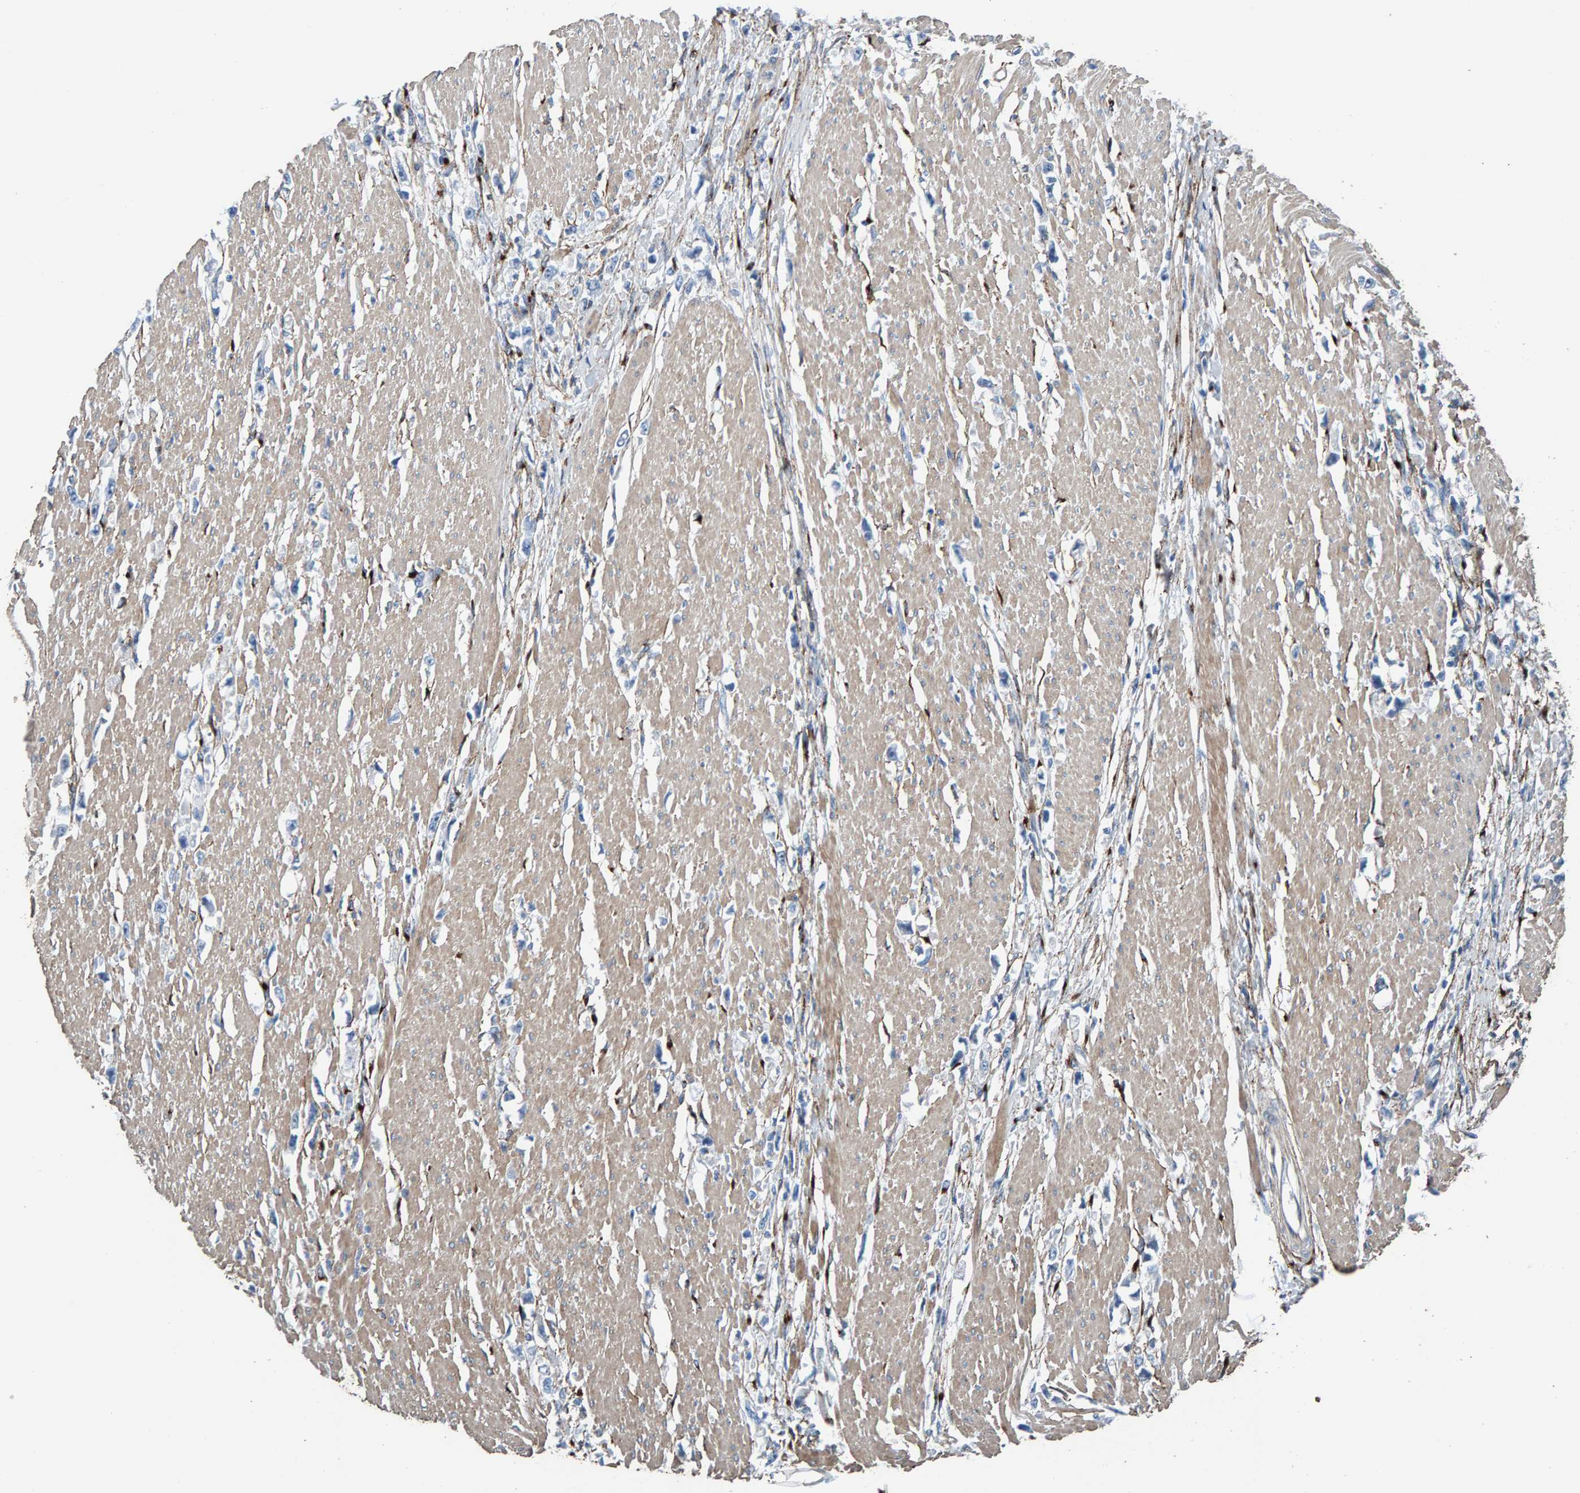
{"staining": {"intensity": "negative", "quantity": "none", "location": "none"}, "tissue": "stomach cancer", "cell_type": "Tumor cells", "image_type": "cancer", "snomed": [{"axis": "morphology", "description": "Adenocarcinoma, NOS"}, {"axis": "topography", "description": "Stomach"}], "caption": "This image is of stomach cancer stained with immunohistochemistry (IHC) to label a protein in brown with the nuclei are counter-stained blue. There is no staining in tumor cells.", "gene": "LRP1", "patient": {"sex": "female", "age": 59}}